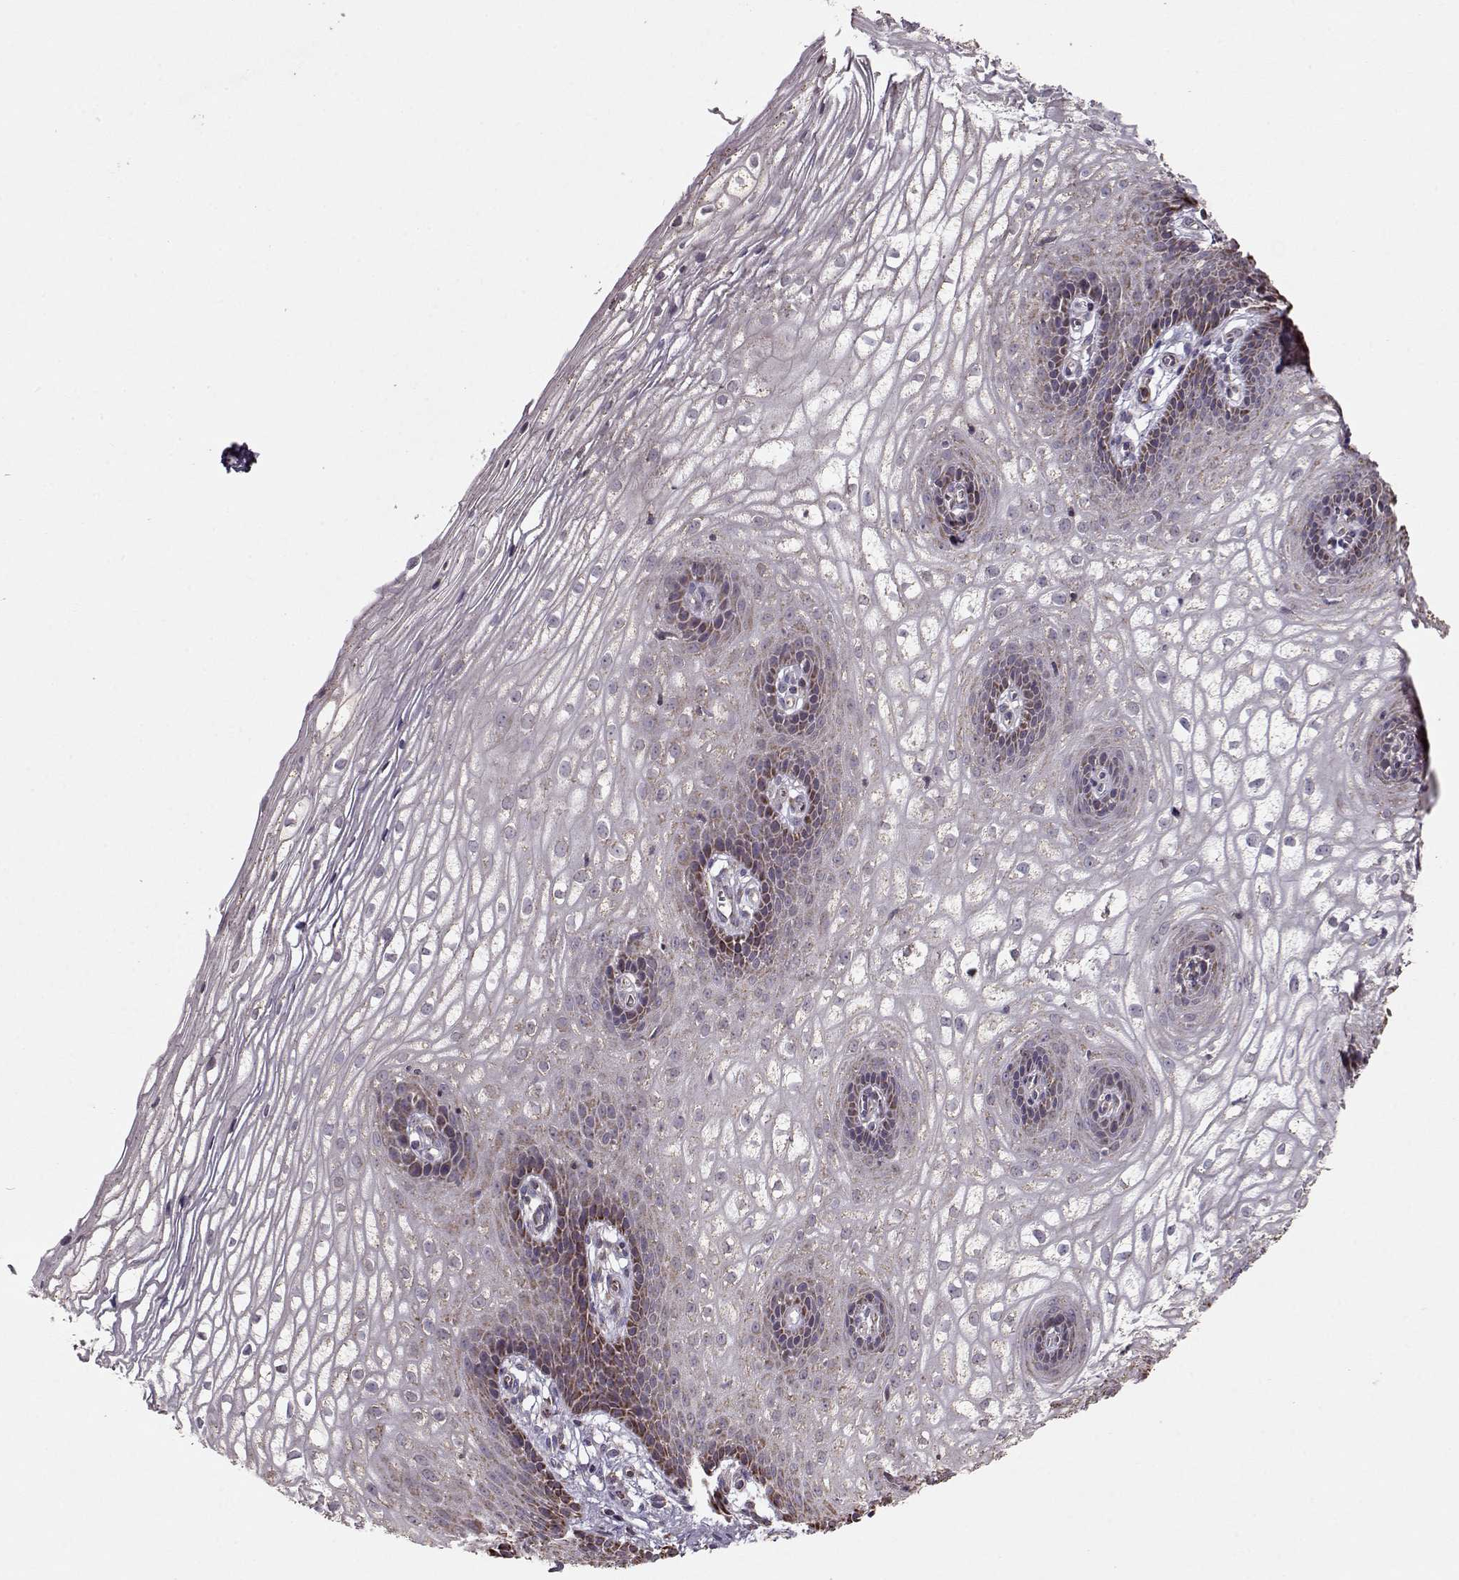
{"staining": {"intensity": "strong", "quantity": "<25%", "location": "cytoplasmic/membranous"}, "tissue": "vagina", "cell_type": "Squamous epithelial cells", "image_type": "normal", "snomed": [{"axis": "morphology", "description": "Normal tissue, NOS"}, {"axis": "topography", "description": "Vagina"}], "caption": "Immunohistochemistry (IHC) histopathology image of unremarkable vagina: human vagina stained using immunohistochemistry demonstrates medium levels of strong protein expression localized specifically in the cytoplasmic/membranous of squamous epithelial cells, appearing as a cytoplasmic/membranous brown color.", "gene": "CMTM3", "patient": {"sex": "female", "age": 34}}